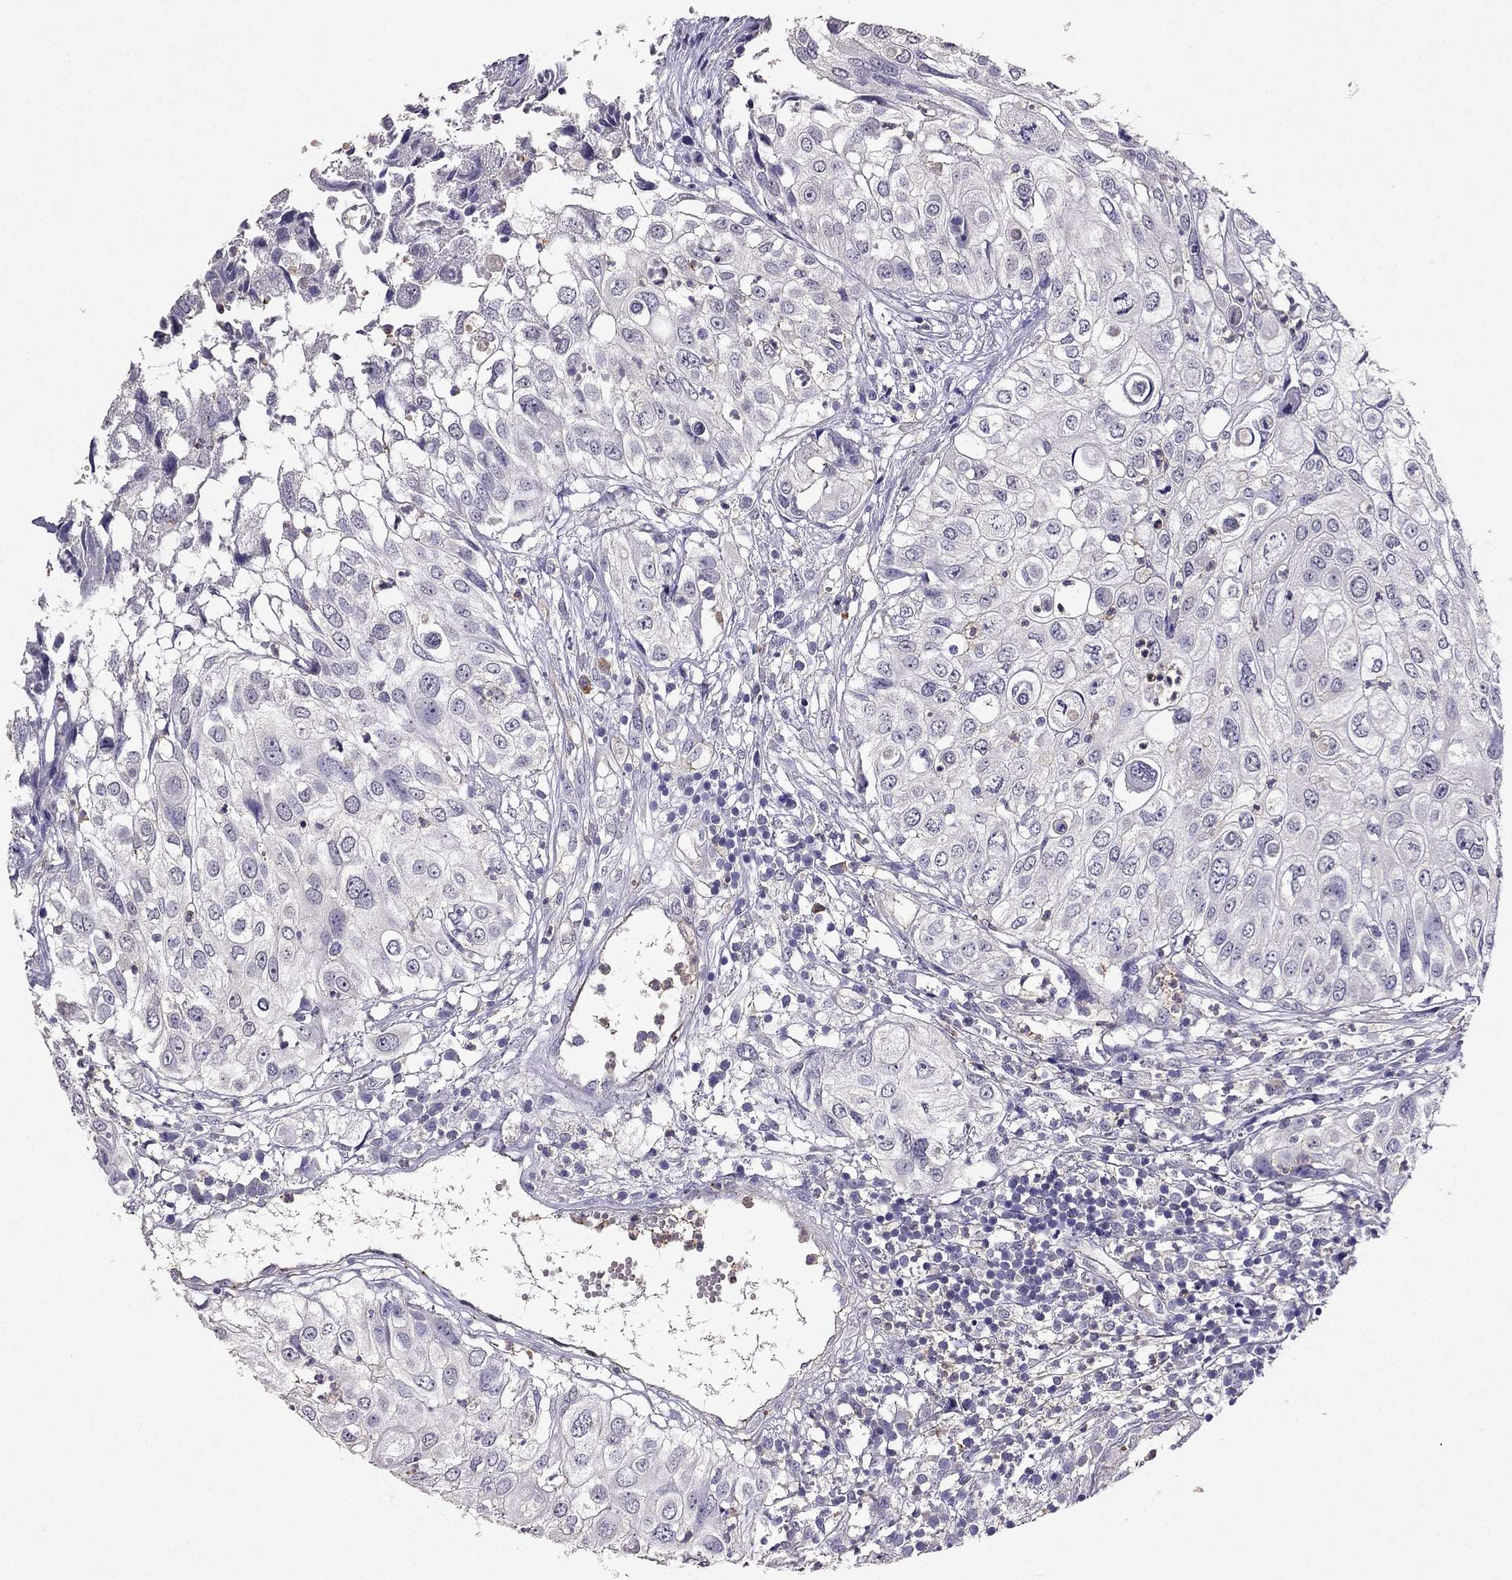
{"staining": {"intensity": "negative", "quantity": "none", "location": "none"}, "tissue": "urothelial cancer", "cell_type": "Tumor cells", "image_type": "cancer", "snomed": [{"axis": "morphology", "description": "Urothelial carcinoma, High grade"}, {"axis": "topography", "description": "Urinary bladder"}], "caption": "IHC micrograph of neoplastic tissue: high-grade urothelial carcinoma stained with DAB reveals no significant protein expression in tumor cells.", "gene": "RFLNB", "patient": {"sex": "female", "age": 79}}